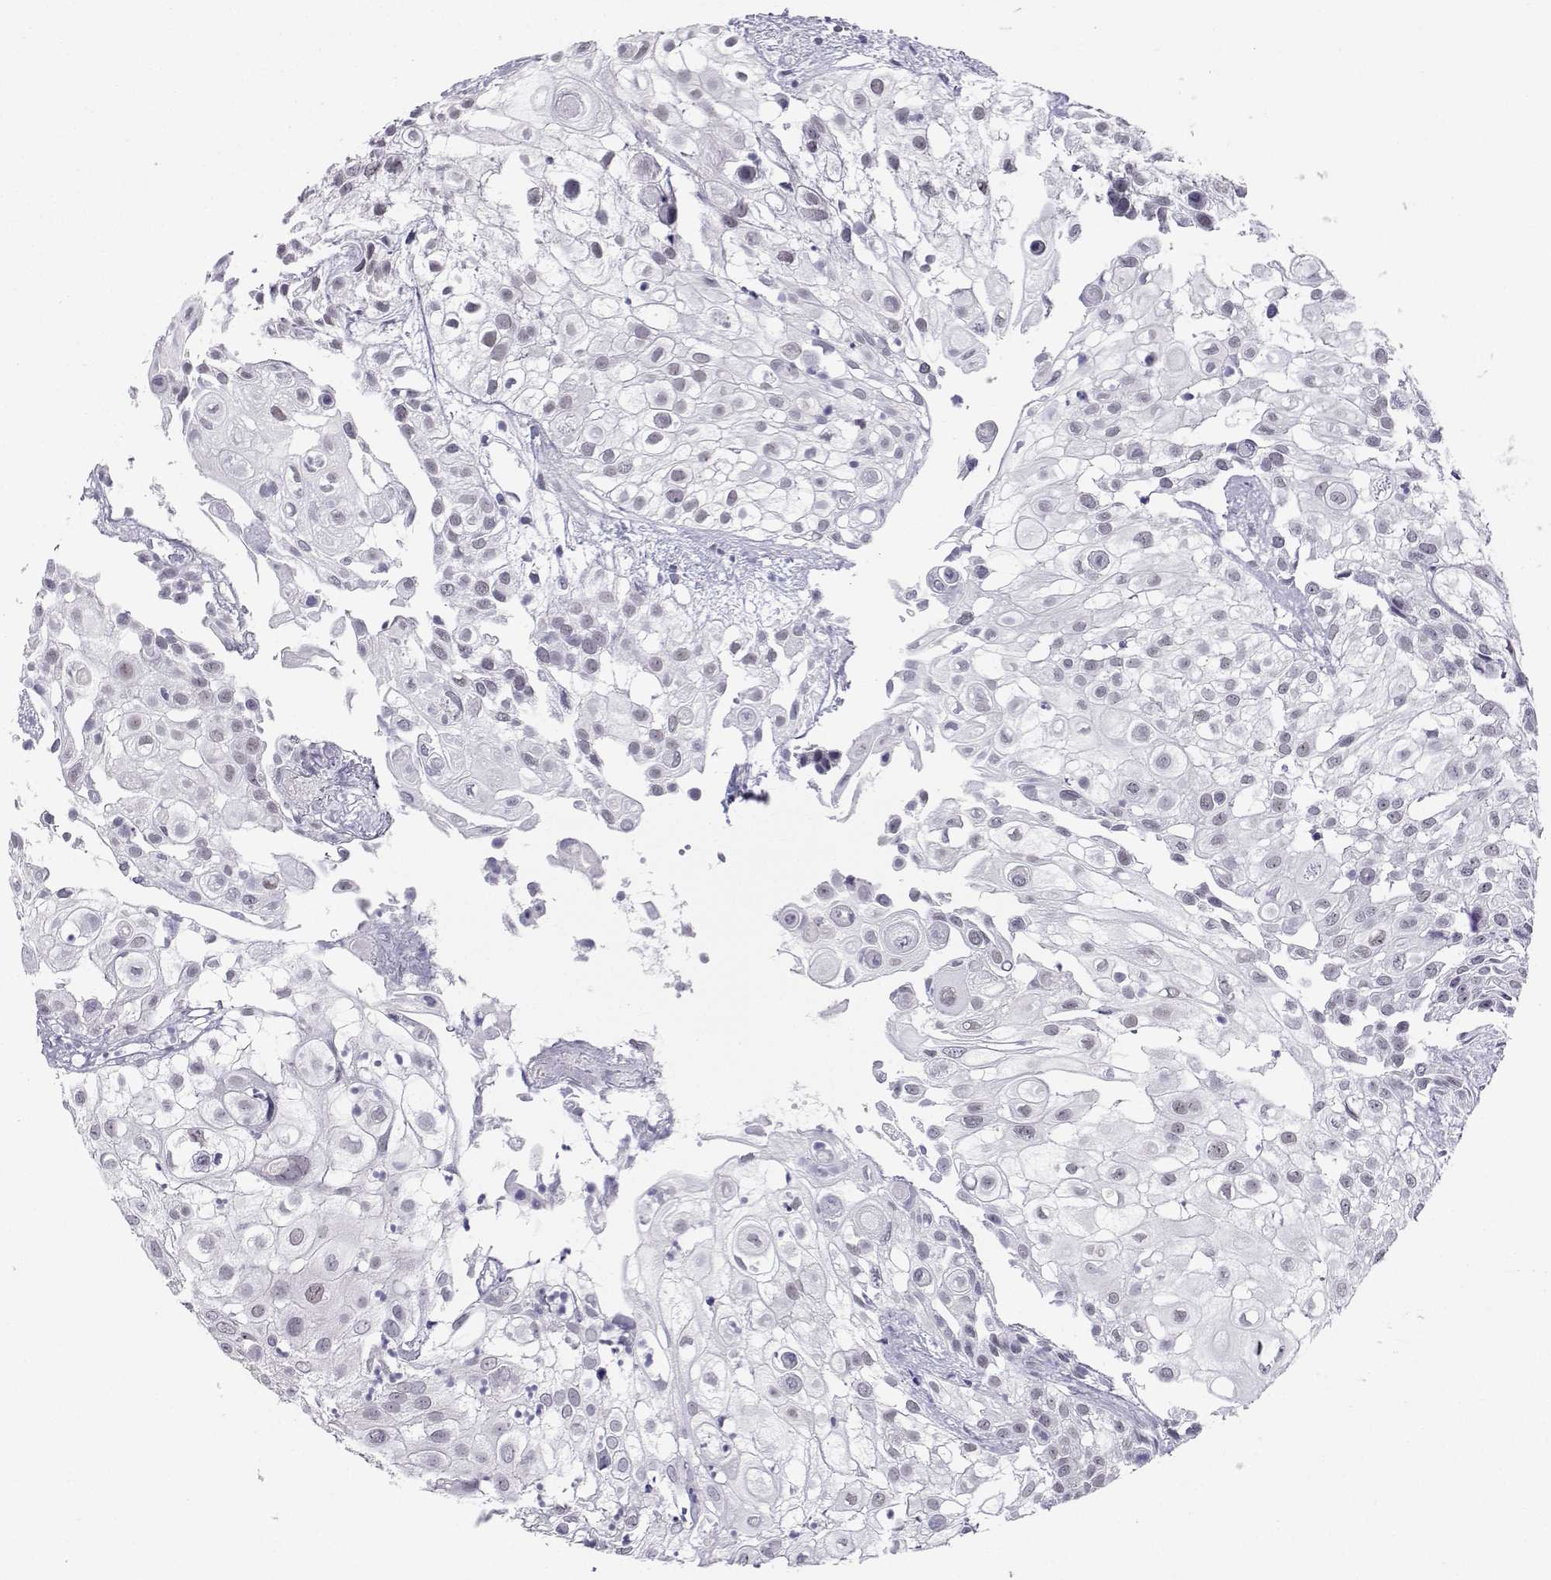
{"staining": {"intensity": "negative", "quantity": "none", "location": "none"}, "tissue": "urothelial cancer", "cell_type": "Tumor cells", "image_type": "cancer", "snomed": [{"axis": "morphology", "description": "Urothelial carcinoma, High grade"}, {"axis": "topography", "description": "Urinary bladder"}], "caption": "Protein analysis of urothelial cancer reveals no significant positivity in tumor cells.", "gene": "MED26", "patient": {"sex": "female", "age": 79}}